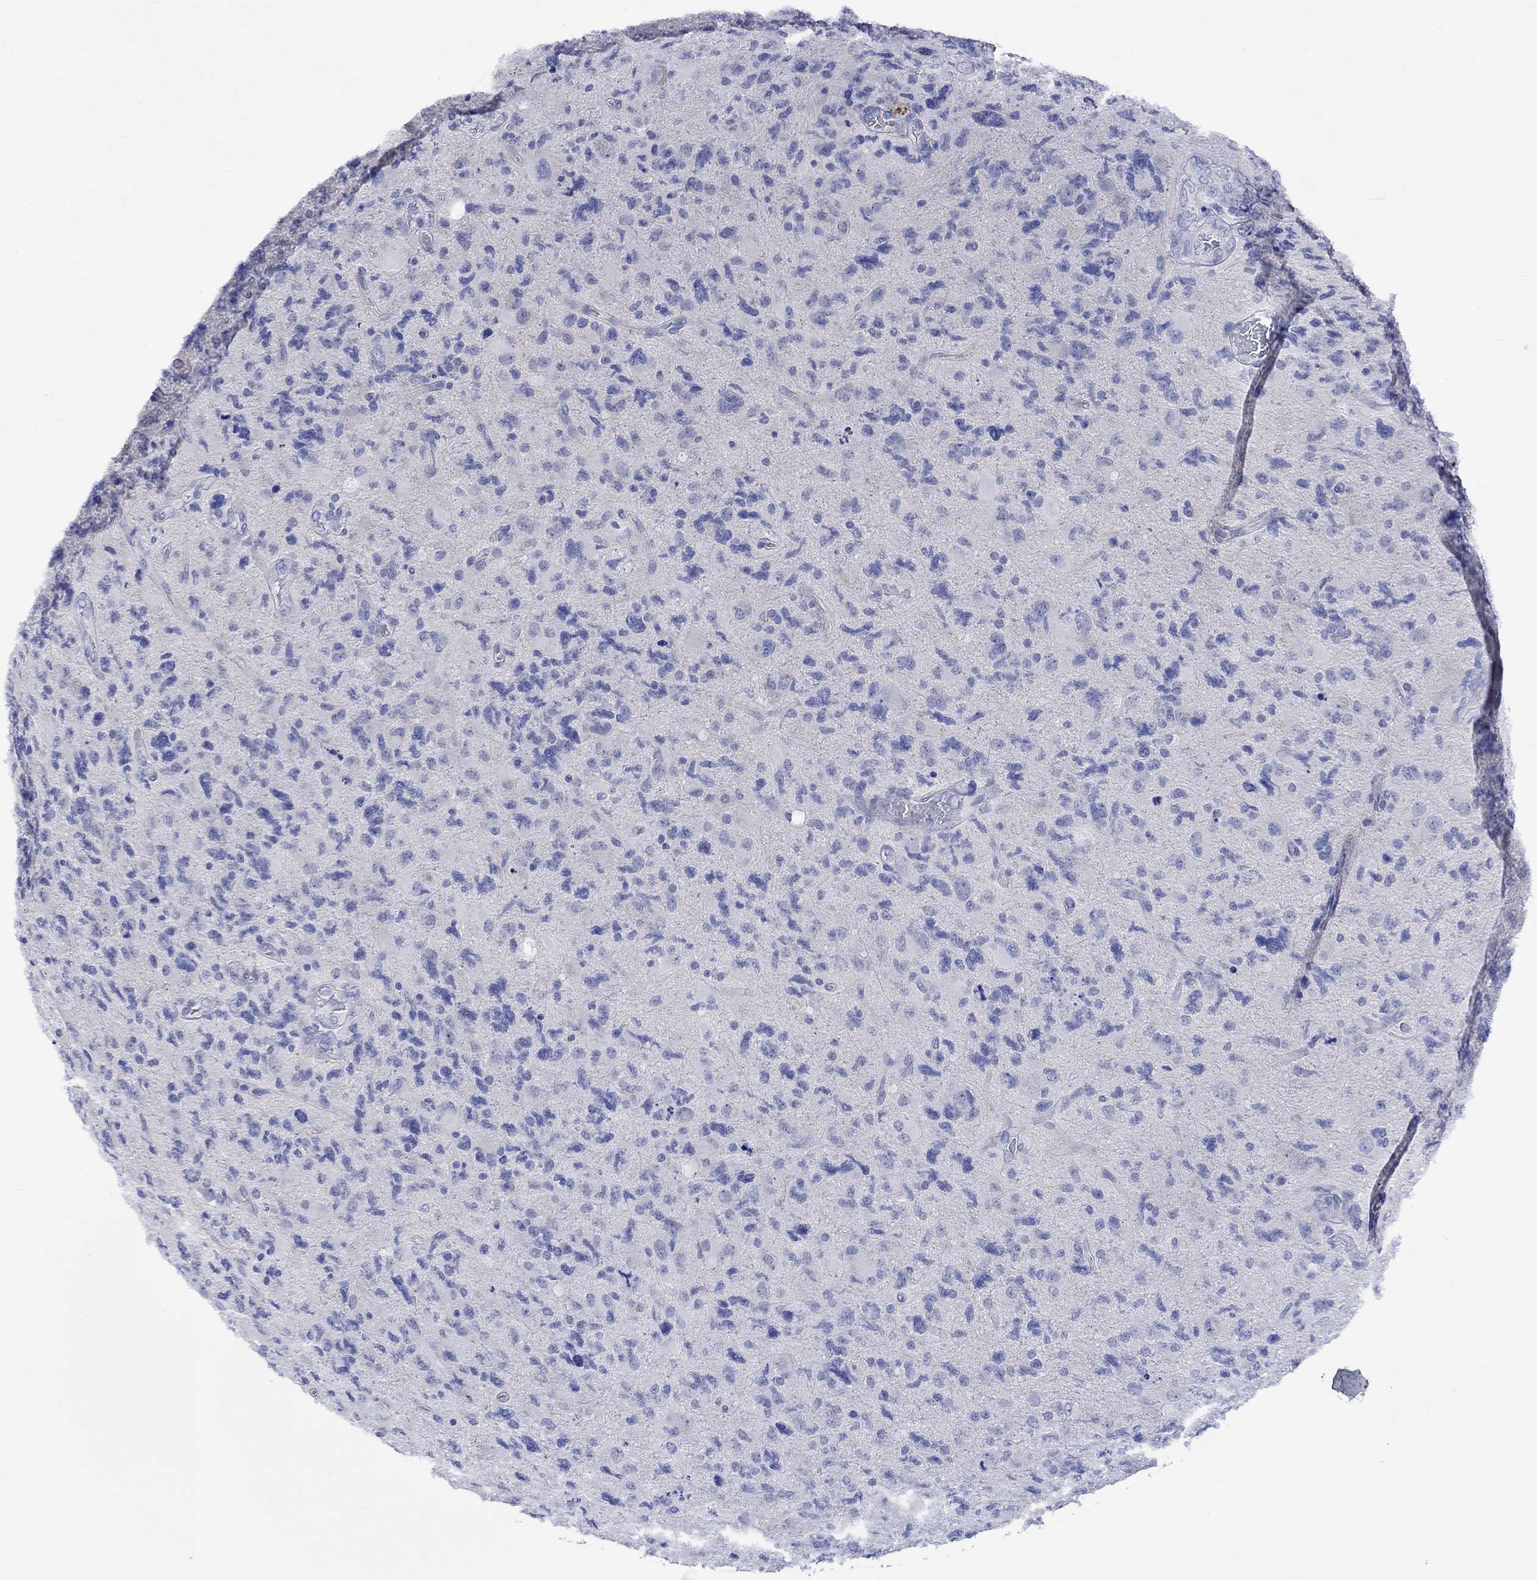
{"staining": {"intensity": "negative", "quantity": "none", "location": "none"}, "tissue": "glioma", "cell_type": "Tumor cells", "image_type": "cancer", "snomed": [{"axis": "morphology", "description": "Glioma, malignant, High grade"}, {"axis": "topography", "description": "Cerebral cortex"}], "caption": "Tumor cells show no significant expression in glioma.", "gene": "HARBI1", "patient": {"sex": "male", "age": 70}}